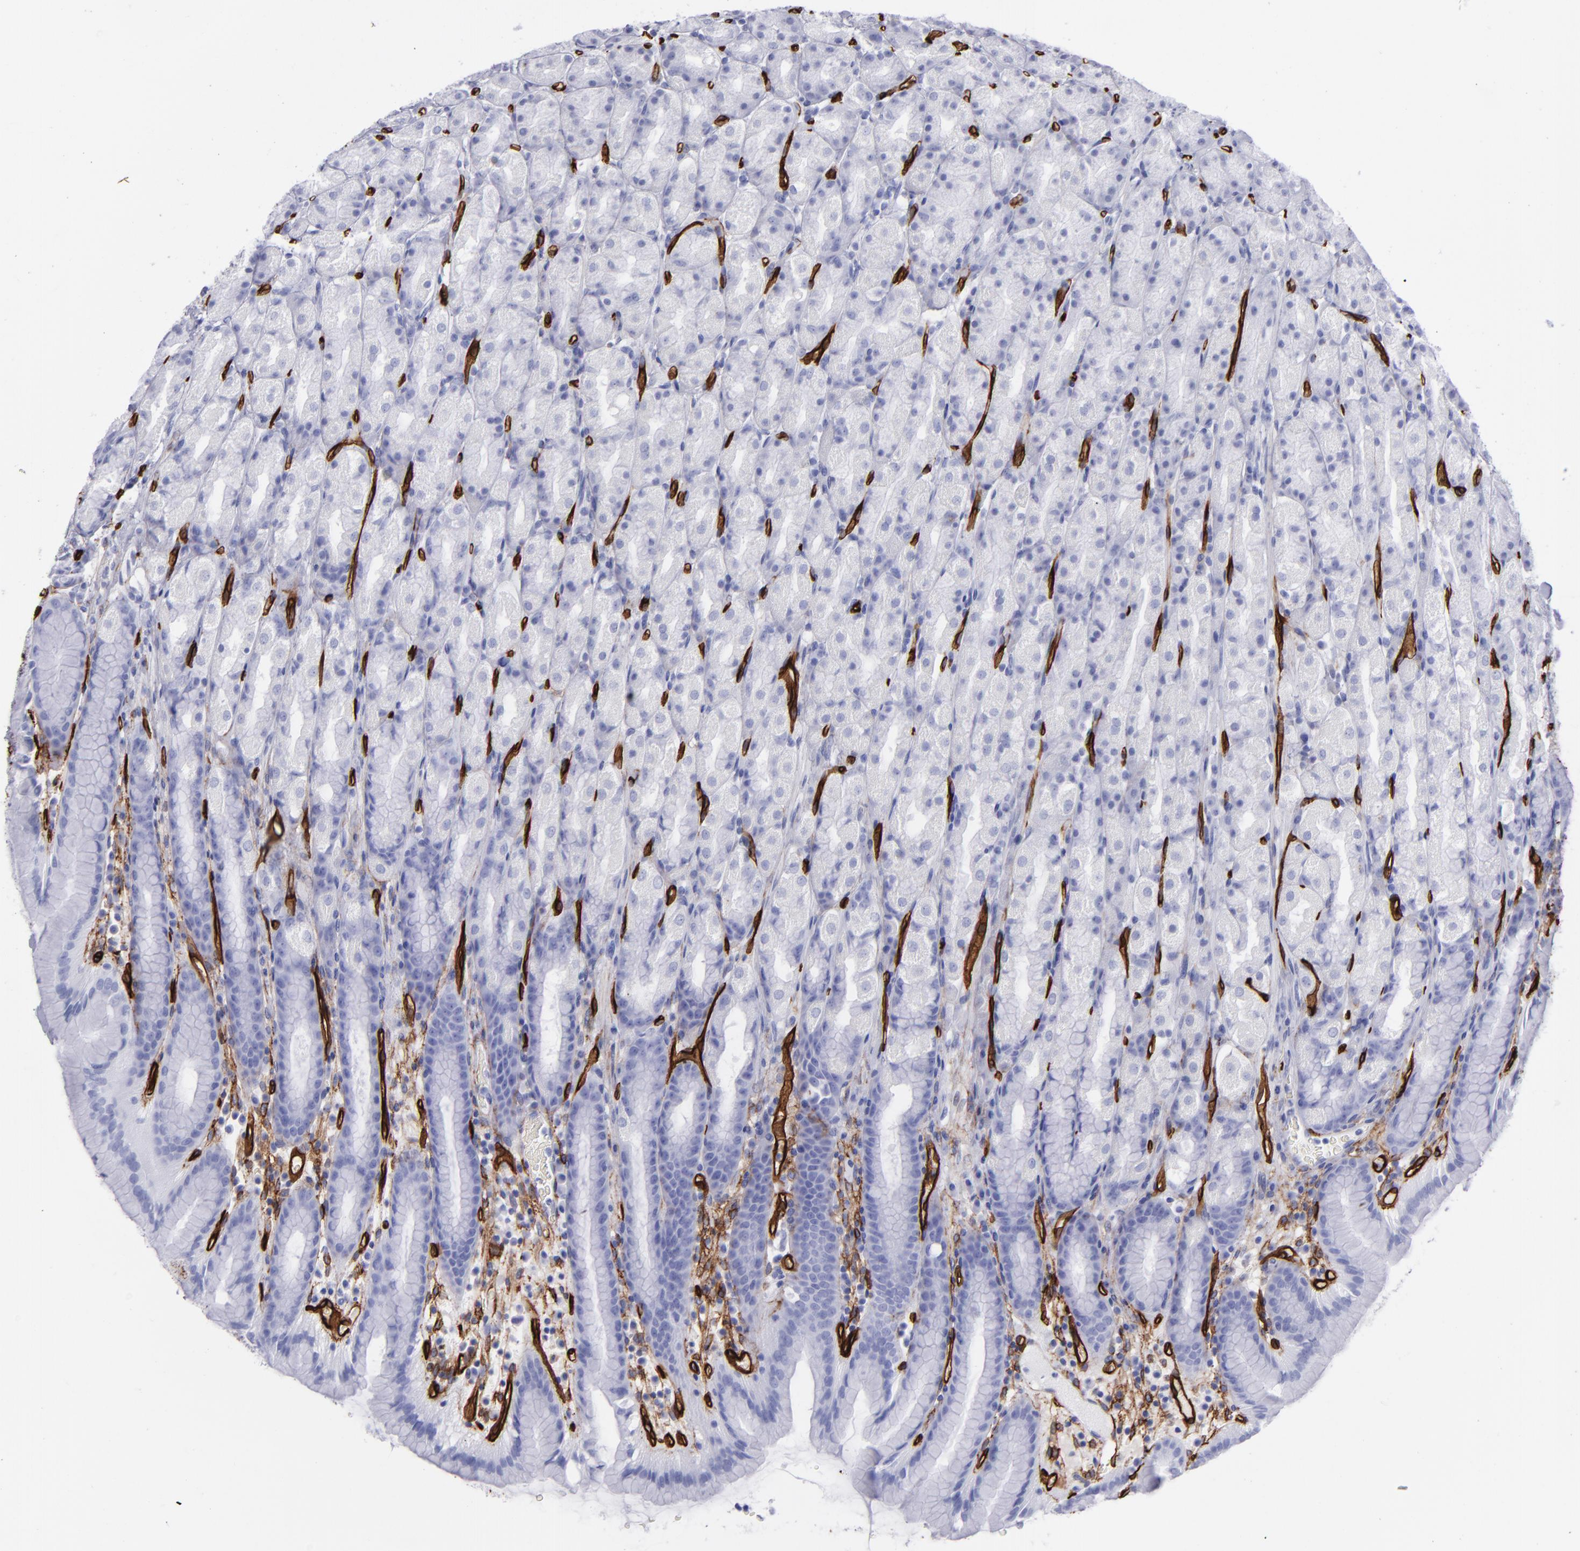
{"staining": {"intensity": "negative", "quantity": "none", "location": "none"}, "tissue": "stomach", "cell_type": "Glandular cells", "image_type": "normal", "snomed": [{"axis": "morphology", "description": "Normal tissue, NOS"}, {"axis": "topography", "description": "Stomach, upper"}], "caption": "Glandular cells are negative for protein expression in unremarkable human stomach.", "gene": "ACE", "patient": {"sex": "male", "age": 68}}